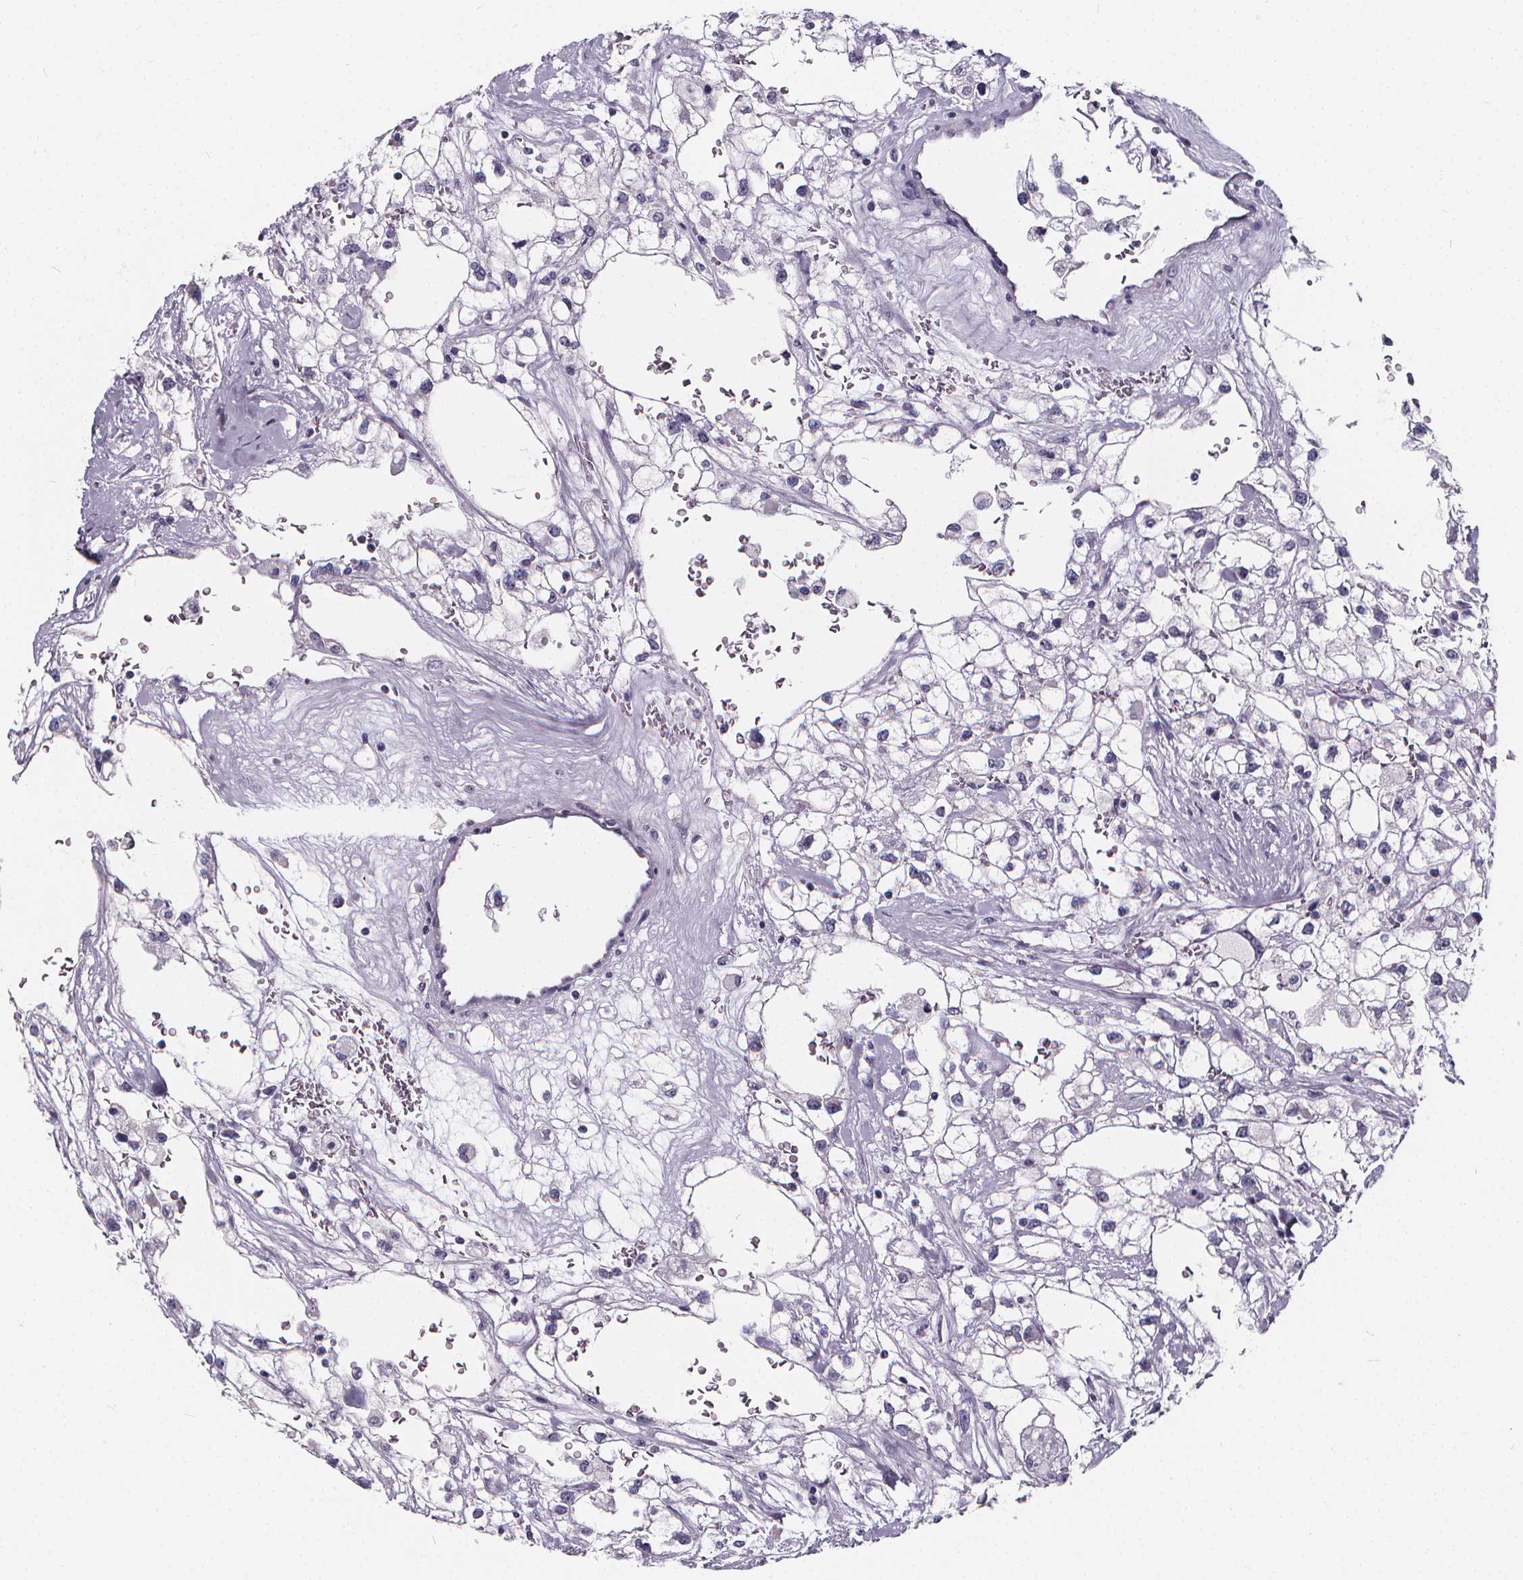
{"staining": {"intensity": "negative", "quantity": "none", "location": "none"}, "tissue": "renal cancer", "cell_type": "Tumor cells", "image_type": "cancer", "snomed": [{"axis": "morphology", "description": "Adenocarcinoma, NOS"}, {"axis": "topography", "description": "Kidney"}], "caption": "Tumor cells are negative for protein expression in human renal cancer (adenocarcinoma). The staining was performed using DAB to visualize the protein expression in brown, while the nuclei were stained in blue with hematoxylin (Magnification: 20x).", "gene": "SPEF2", "patient": {"sex": "male", "age": 59}}